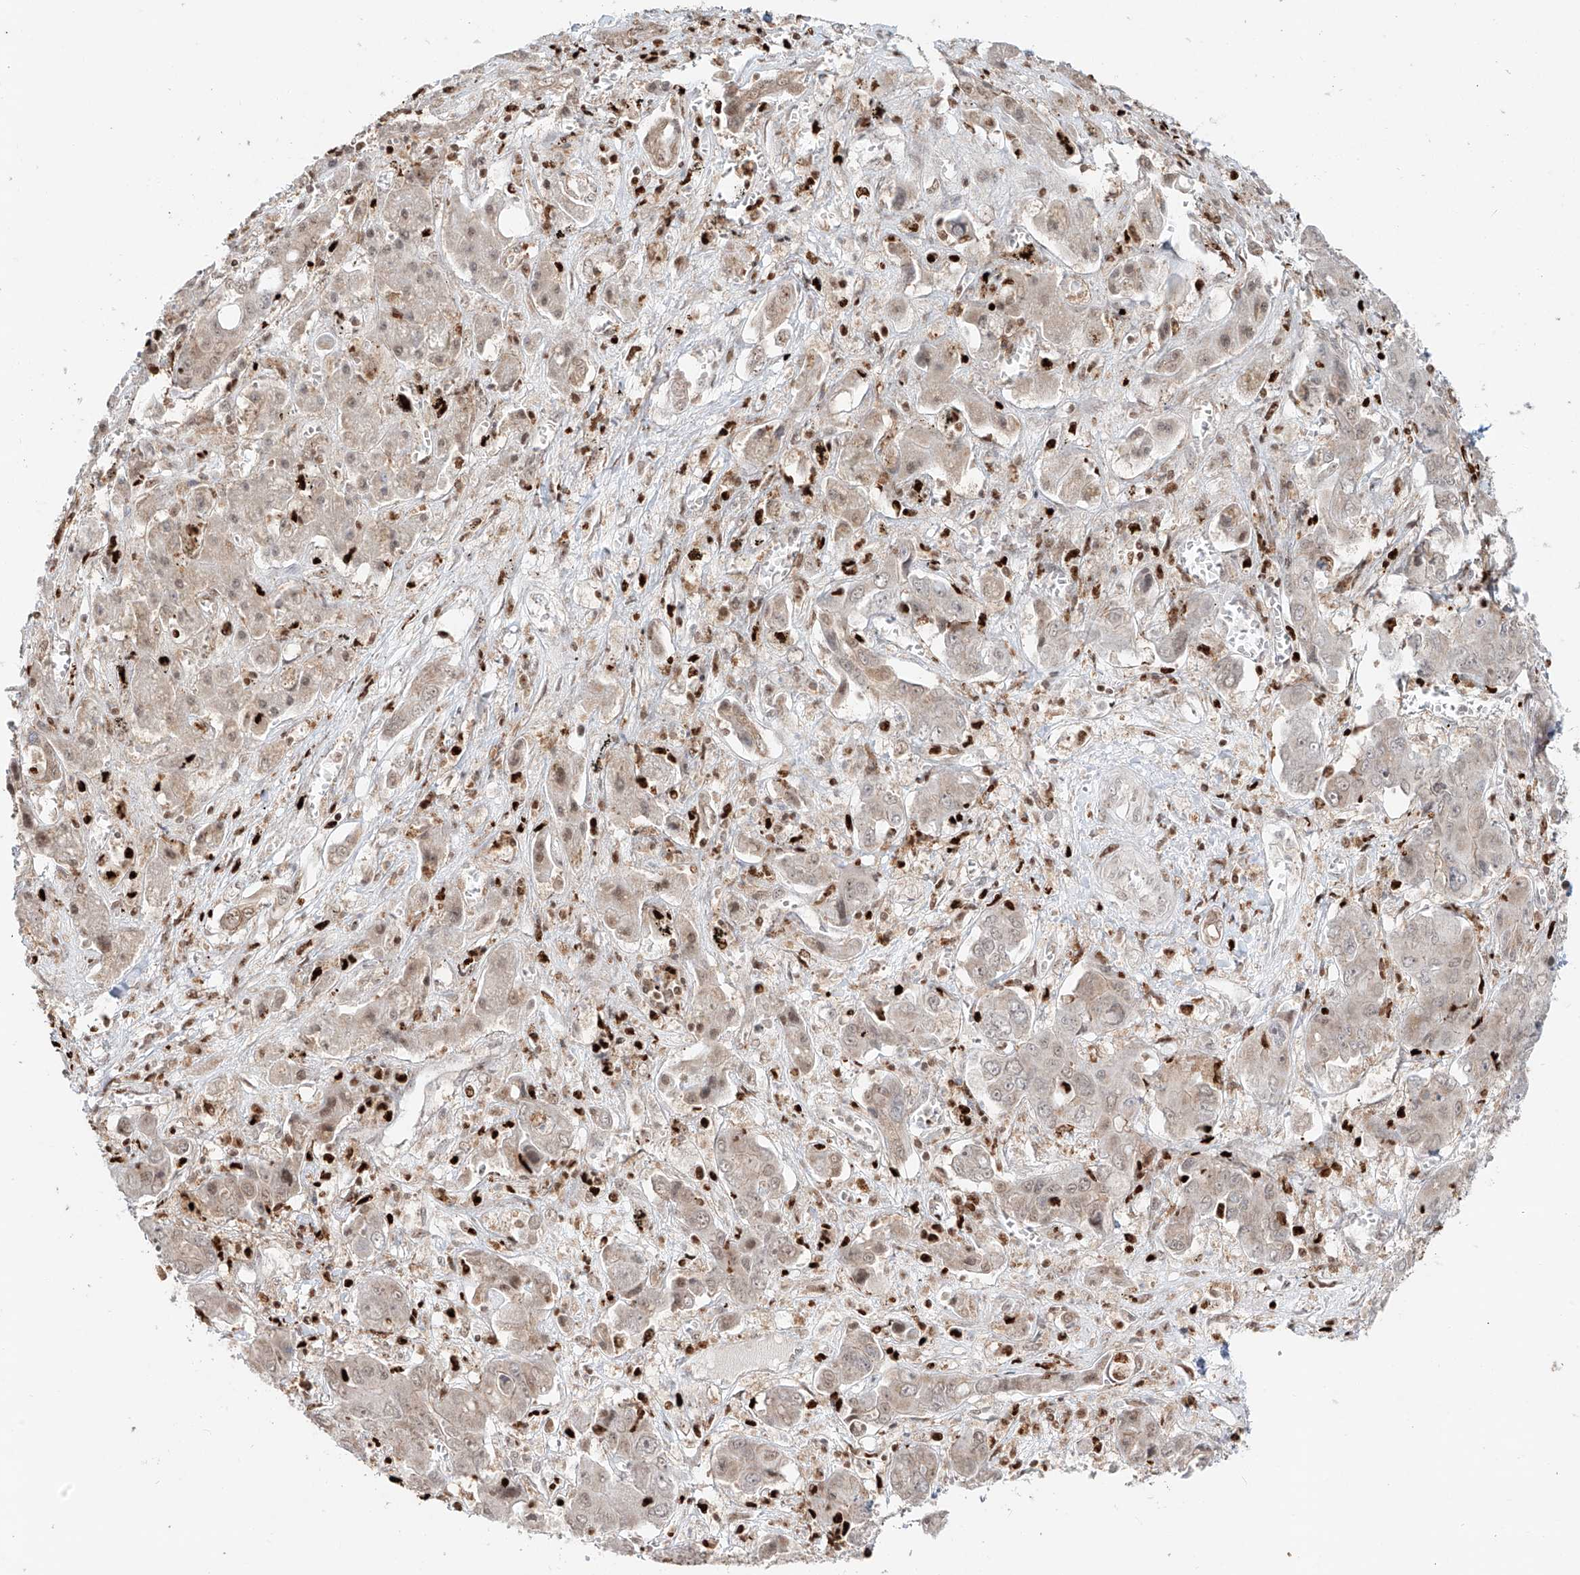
{"staining": {"intensity": "weak", "quantity": "25%-75%", "location": "cytoplasmic/membranous,nuclear"}, "tissue": "liver cancer", "cell_type": "Tumor cells", "image_type": "cancer", "snomed": [{"axis": "morphology", "description": "Cholangiocarcinoma"}, {"axis": "topography", "description": "Liver"}], "caption": "Weak cytoplasmic/membranous and nuclear protein staining is present in about 25%-75% of tumor cells in liver cholangiocarcinoma.", "gene": "DZIP1L", "patient": {"sex": "male", "age": 67}}